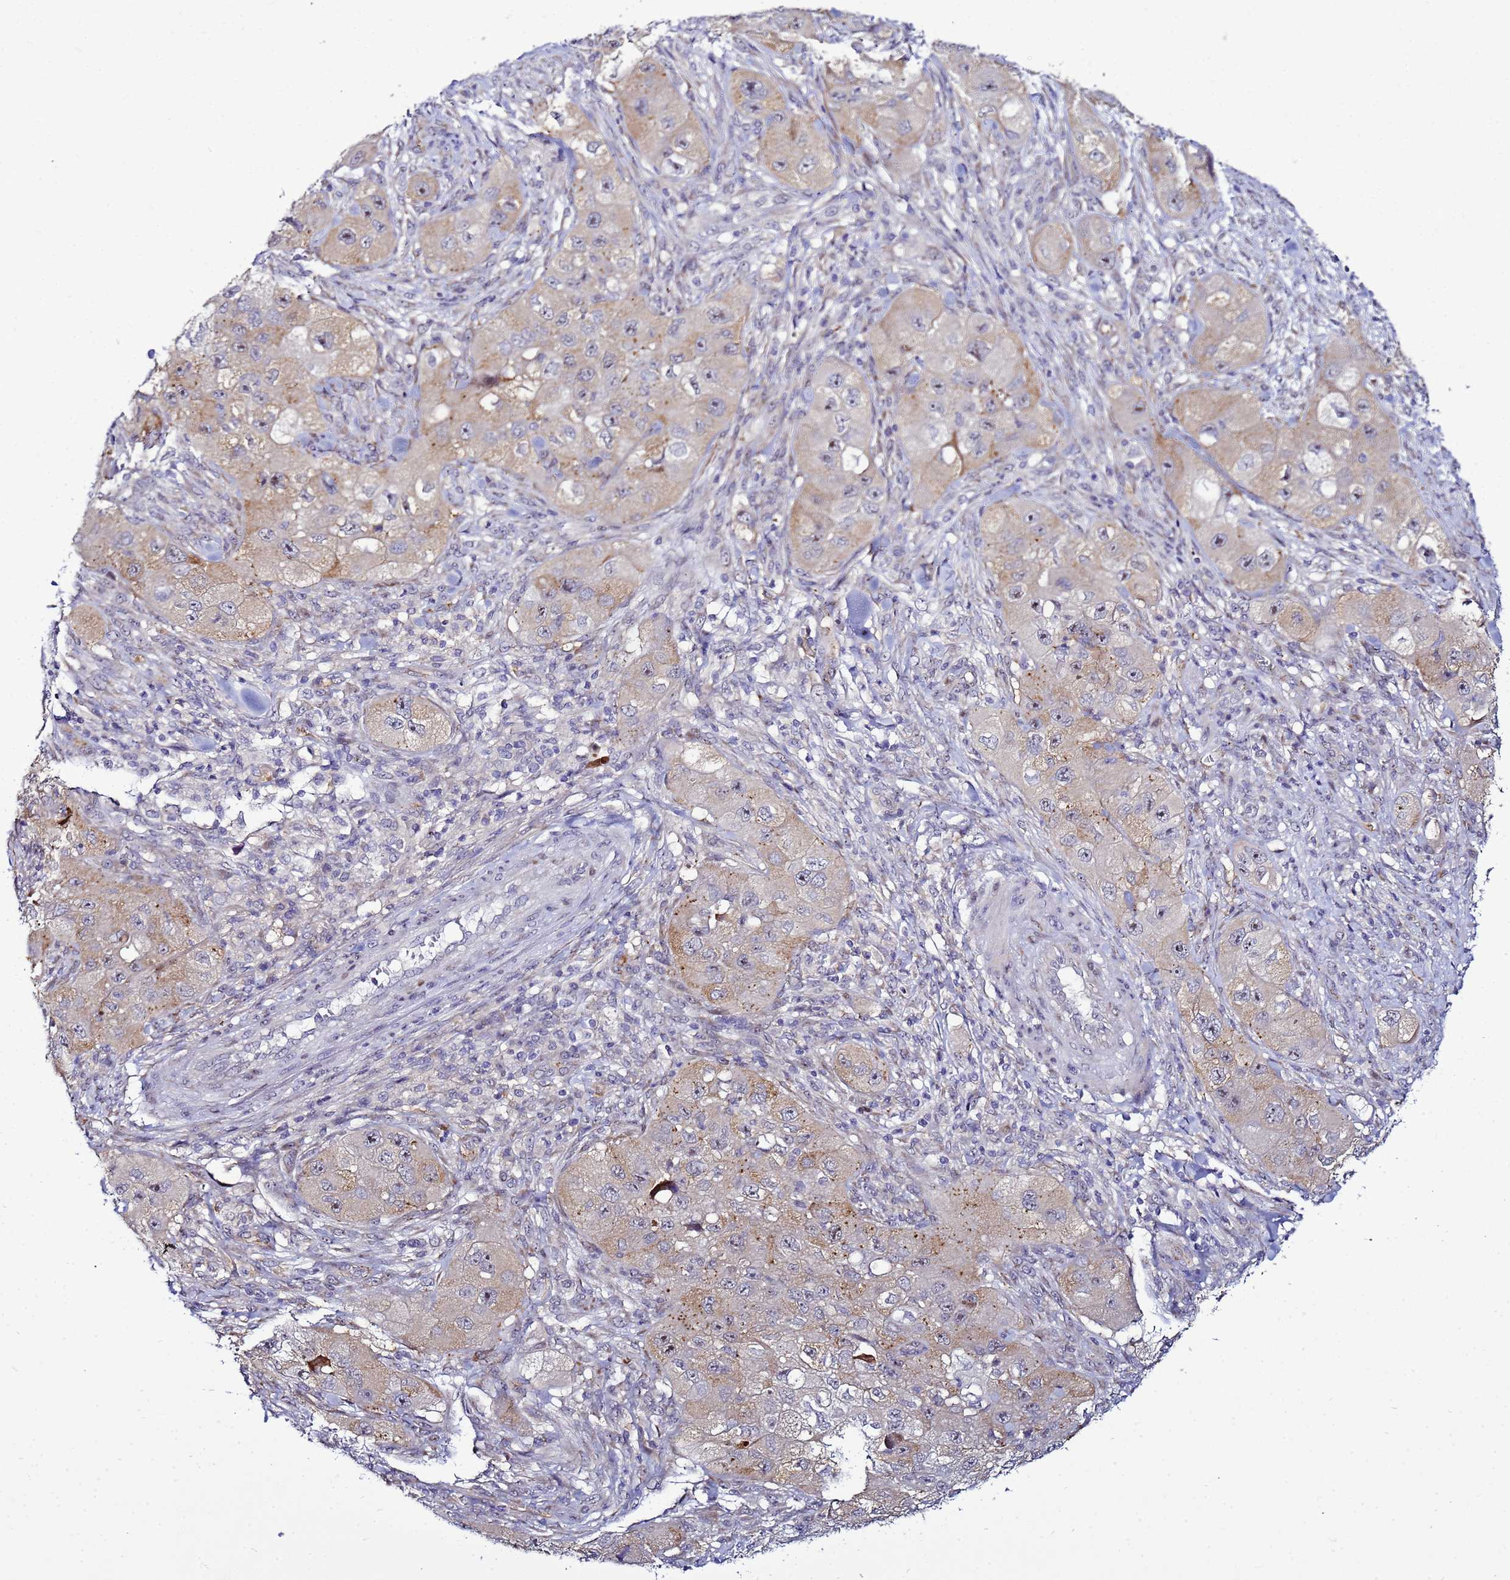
{"staining": {"intensity": "weak", "quantity": "25%-75%", "location": "cytoplasmic/membranous"}, "tissue": "skin cancer", "cell_type": "Tumor cells", "image_type": "cancer", "snomed": [{"axis": "morphology", "description": "Squamous cell carcinoma, NOS"}, {"axis": "topography", "description": "Skin"}, {"axis": "topography", "description": "Subcutis"}], "caption": "Skin cancer stained for a protein (brown) reveals weak cytoplasmic/membranous positive positivity in approximately 25%-75% of tumor cells.", "gene": "NOL8", "patient": {"sex": "male", "age": 73}}